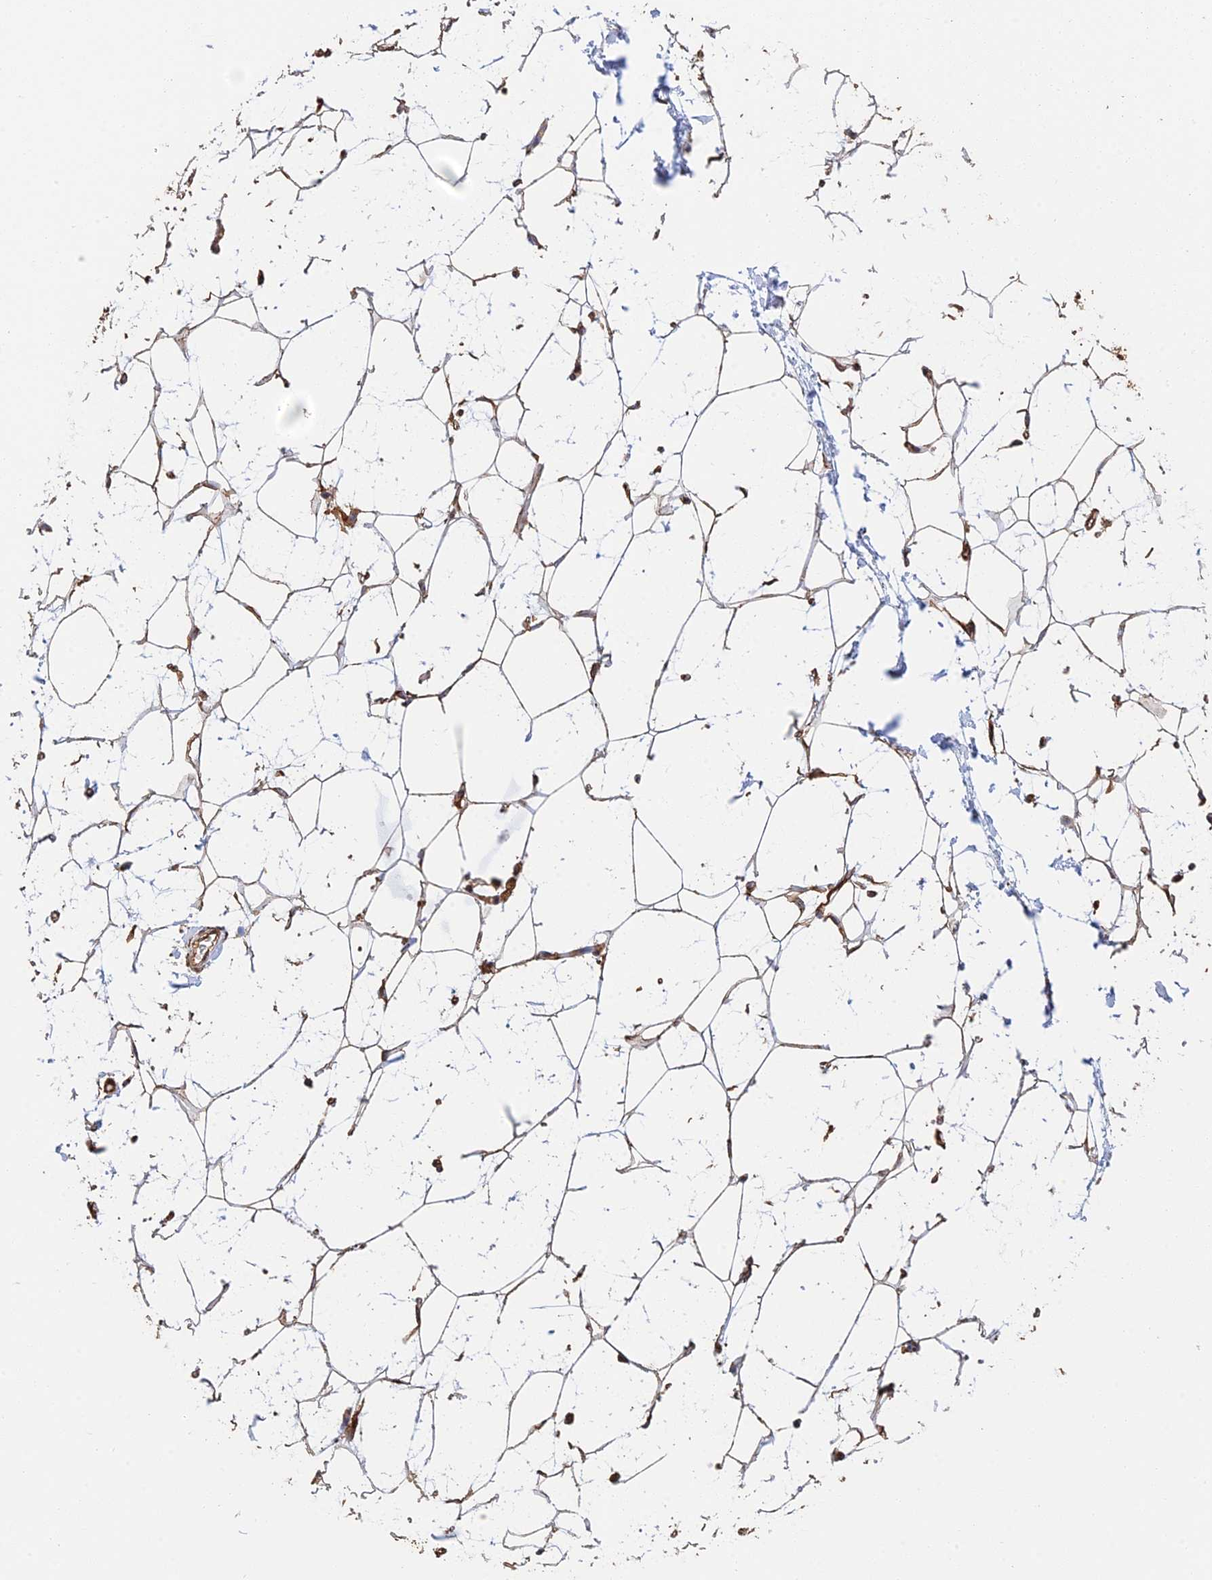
{"staining": {"intensity": "strong", "quantity": ">75%", "location": "cytoplasmic/membranous"}, "tissue": "adipose tissue", "cell_type": "Adipocytes", "image_type": "normal", "snomed": [{"axis": "morphology", "description": "Normal tissue, NOS"}, {"axis": "topography", "description": "Breast"}], "caption": "Immunohistochemical staining of normal human adipose tissue demonstrates strong cytoplasmic/membranous protein expression in about >75% of adipocytes.", "gene": "WBP11", "patient": {"sex": "female", "age": 26}}